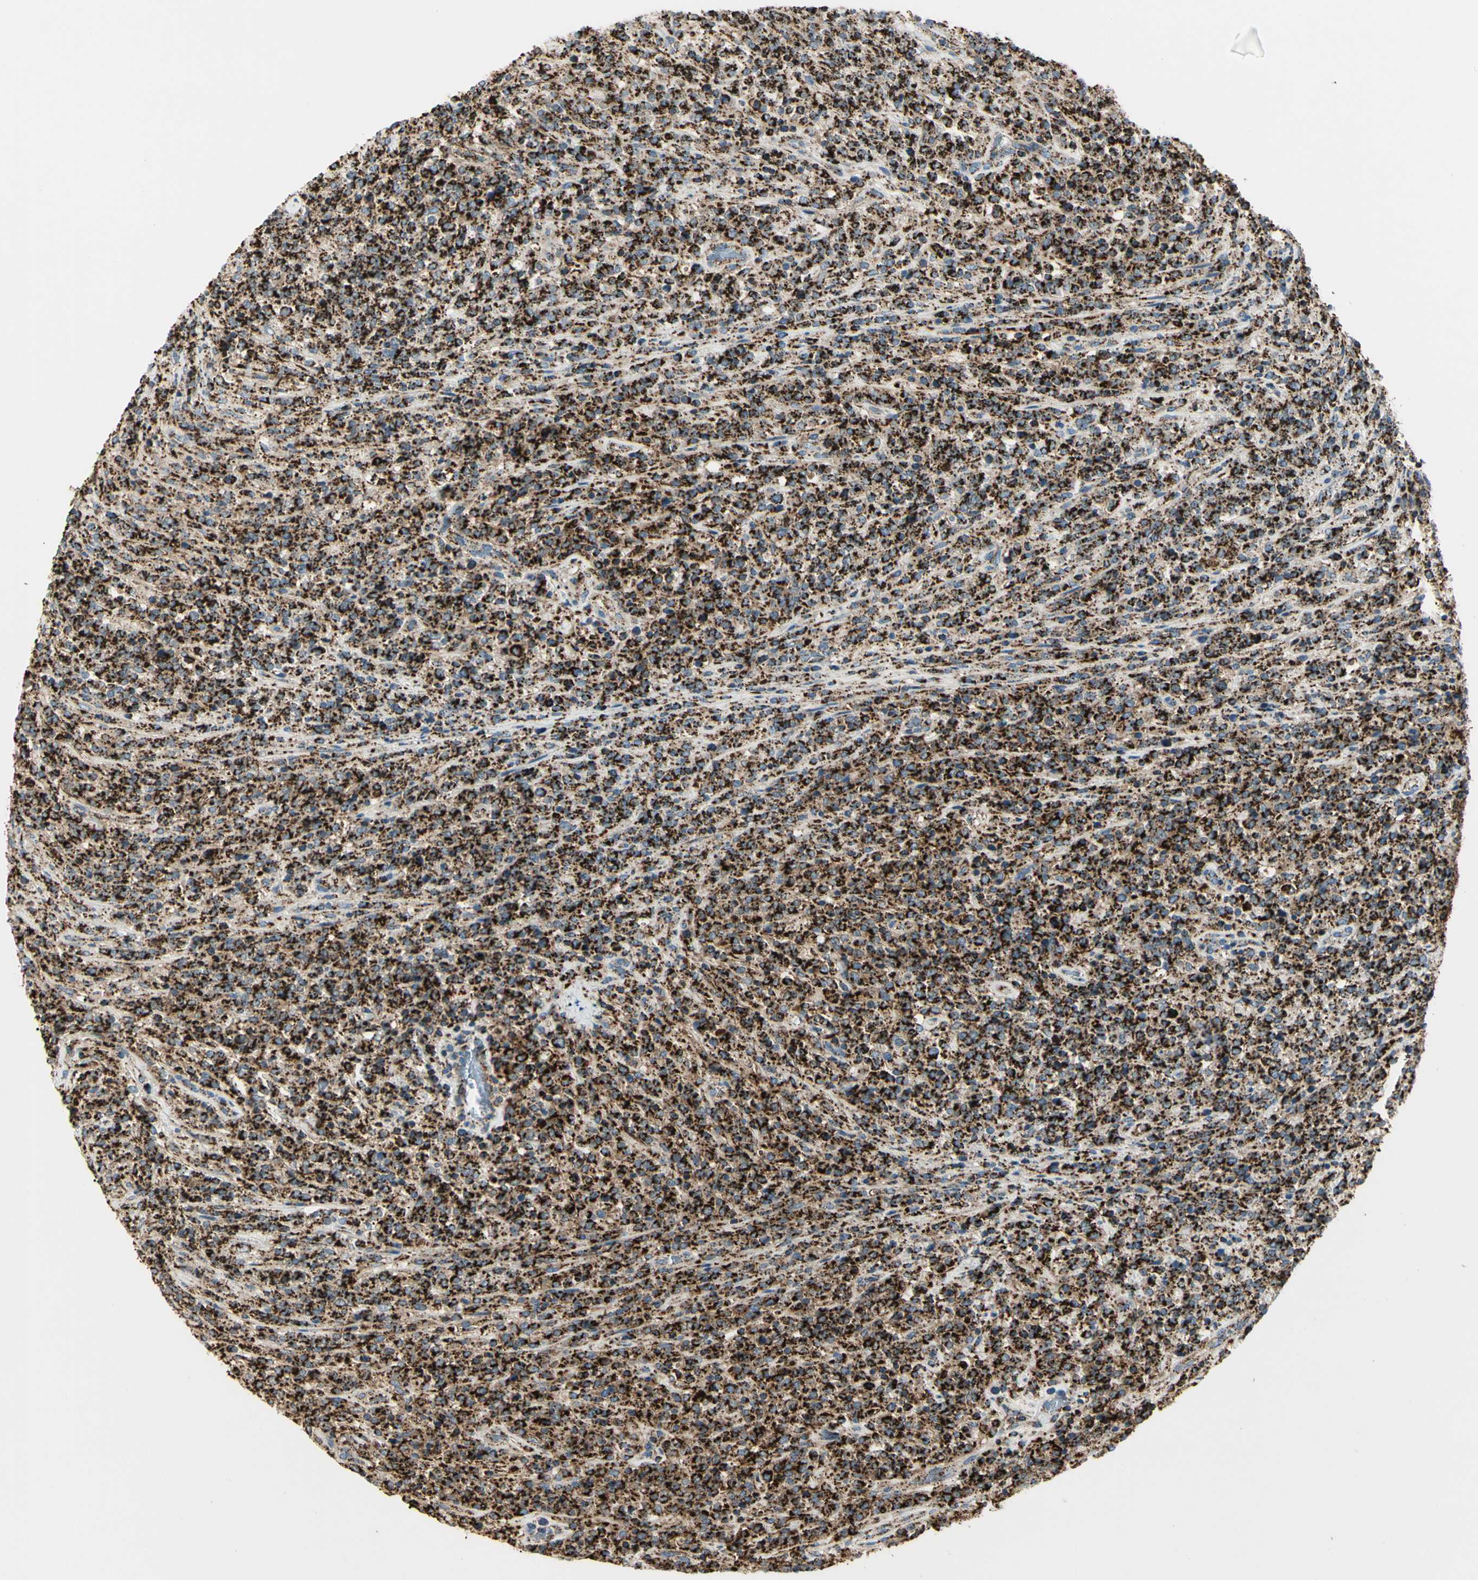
{"staining": {"intensity": "strong", "quantity": ">75%", "location": "cytoplasmic/membranous"}, "tissue": "lymphoma", "cell_type": "Tumor cells", "image_type": "cancer", "snomed": [{"axis": "morphology", "description": "Malignant lymphoma, non-Hodgkin's type, High grade"}, {"axis": "topography", "description": "Soft tissue"}], "caption": "Immunohistochemistry image of neoplastic tissue: malignant lymphoma, non-Hodgkin's type (high-grade) stained using immunohistochemistry (IHC) exhibits high levels of strong protein expression localized specifically in the cytoplasmic/membranous of tumor cells, appearing as a cytoplasmic/membranous brown color.", "gene": "ME2", "patient": {"sex": "male", "age": 18}}